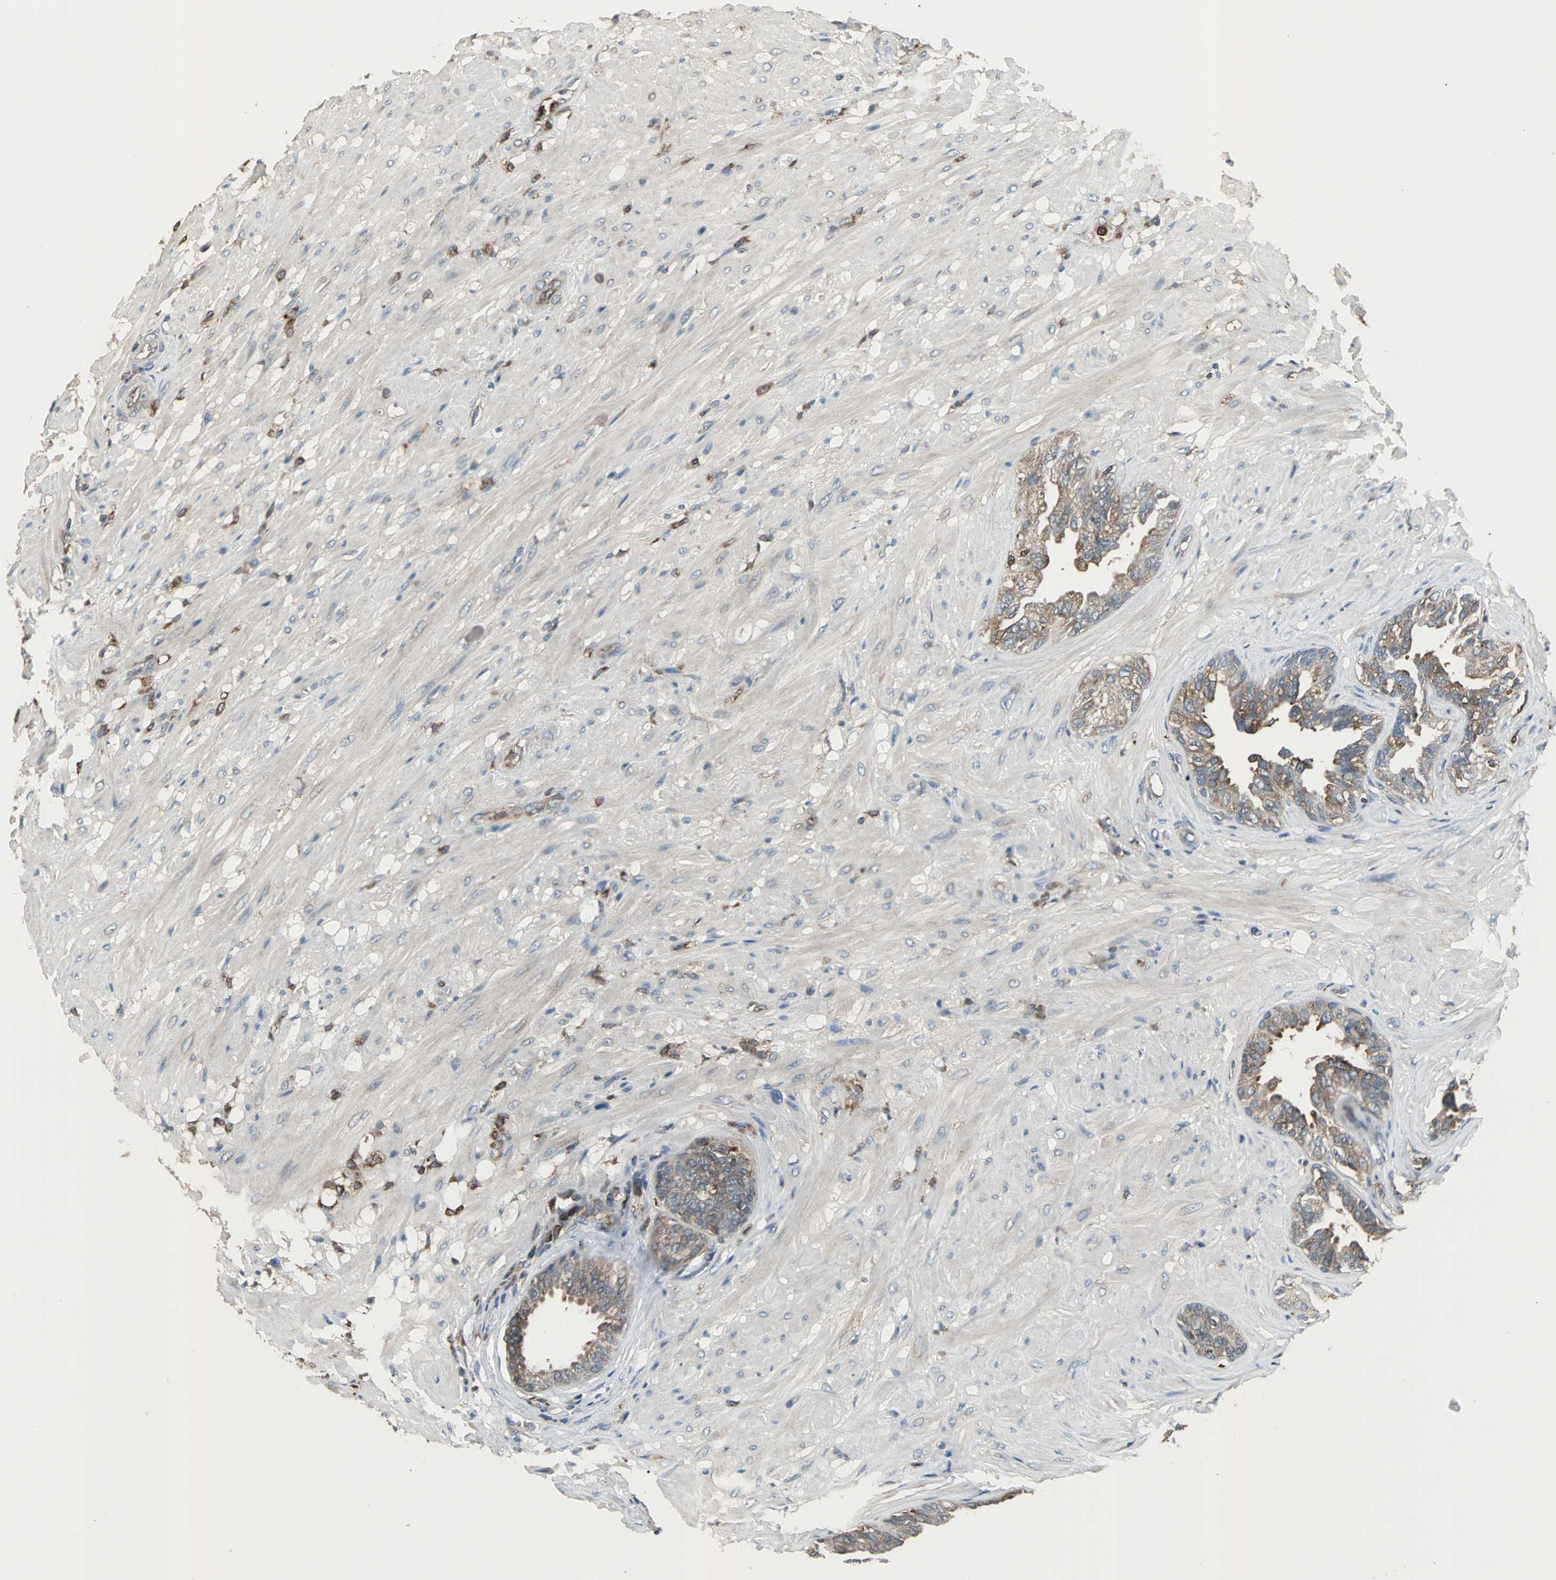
{"staining": {"intensity": "moderate", "quantity": ">75%", "location": "cytoplasmic/membranous"}, "tissue": "seminal vesicle", "cell_type": "Glandular cells", "image_type": "normal", "snomed": [{"axis": "morphology", "description": "Normal tissue, NOS"}, {"axis": "topography", "description": "Seminal veicle"}], "caption": "Immunohistochemical staining of normal human seminal vesicle displays medium levels of moderate cytoplasmic/membranous positivity in approximately >75% of glandular cells.", "gene": "LRRFIP1", "patient": {"sex": "male", "age": 61}}